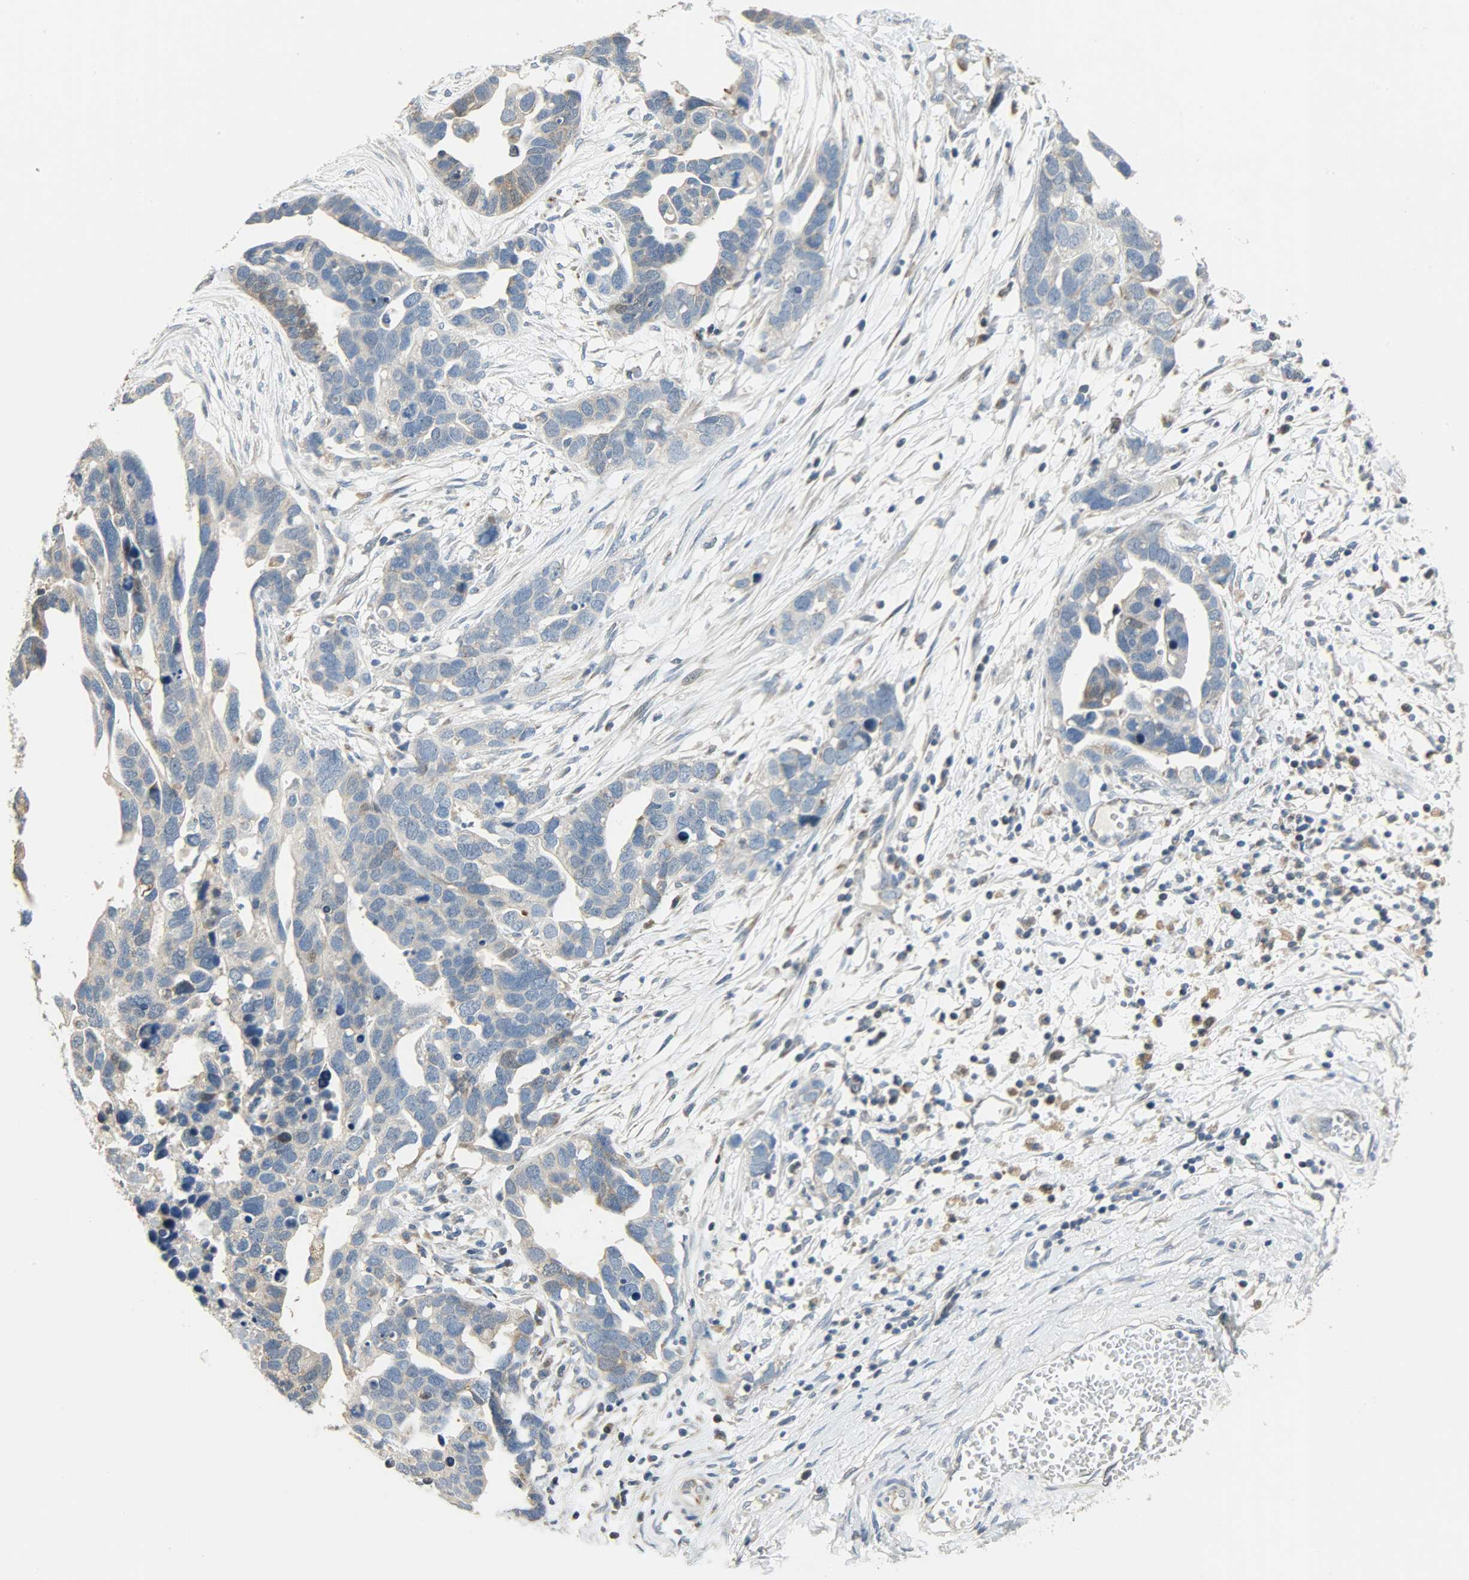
{"staining": {"intensity": "negative", "quantity": "none", "location": "none"}, "tissue": "ovarian cancer", "cell_type": "Tumor cells", "image_type": "cancer", "snomed": [{"axis": "morphology", "description": "Cystadenocarcinoma, serous, NOS"}, {"axis": "topography", "description": "Ovary"}], "caption": "This is a photomicrograph of IHC staining of ovarian serous cystadenocarcinoma, which shows no expression in tumor cells.", "gene": "PPP1R1B", "patient": {"sex": "female", "age": 54}}